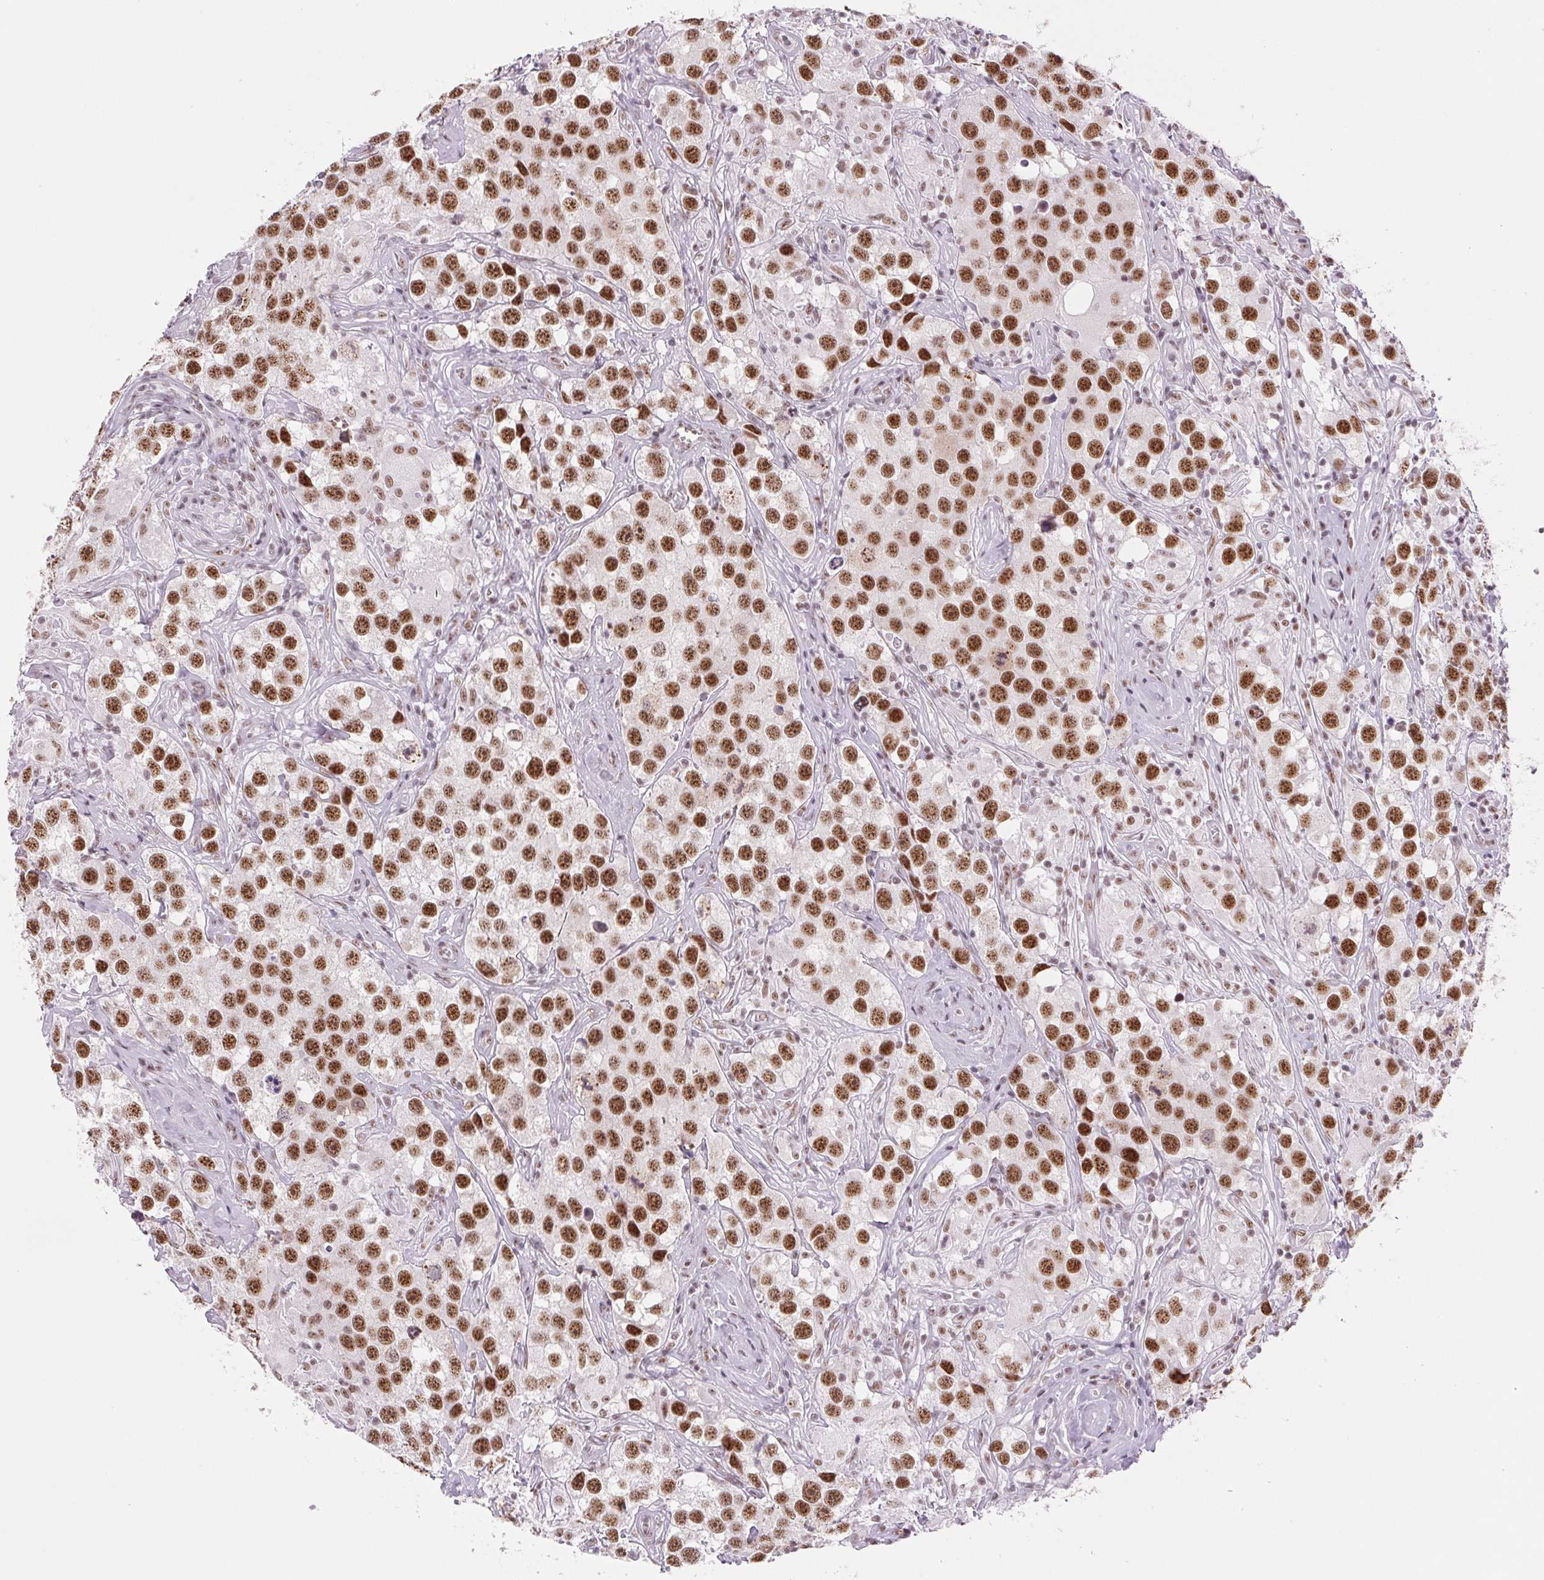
{"staining": {"intensity": "strong", "quantity": ">75%", "location": "nuclear"}, "tissue": "testis cancer", "cell_type": "Tumor cells", "image_type": "cancer", "snomed": [{"axis": "morphology", "description": "Seminoma, NOS"}, {"axis": "topography", "description": "Testis"}], "caption": "Protein positivity by IHC displays strong nuclear positivity in about >75% of tumor cells in testis seminoma.", "gene": "ZC3H14", "patient": {"sex": "male", "age": 49}}